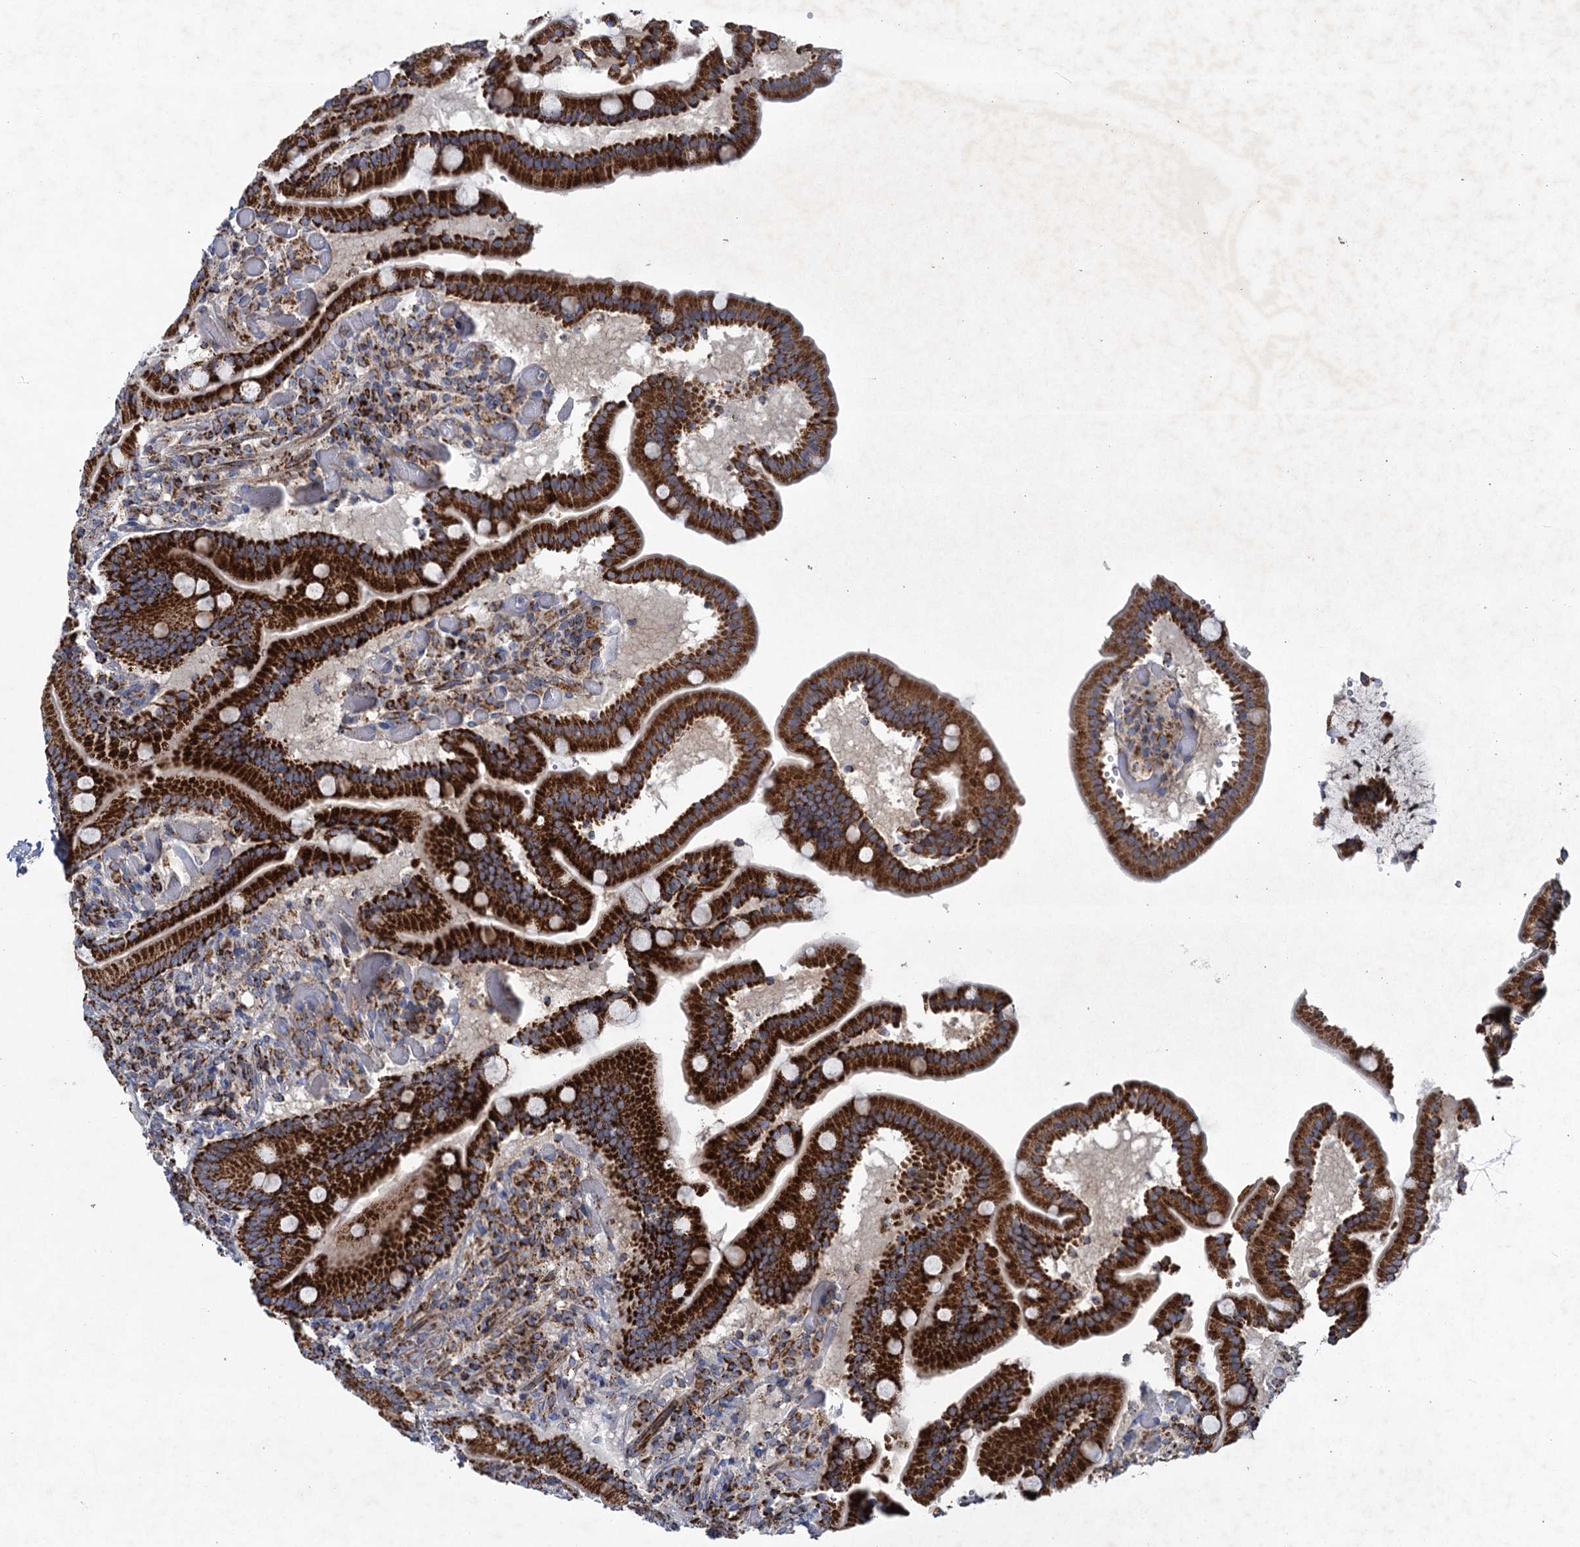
{"staining": {"intensity": "strong", "quantity": ">75%", "location": "cytoplasmic/membranous"}, "tissue": "duodenum", "cell_type": "Glandular cells", "image_type": "normal", "snomed": [{"axis": "morphology", "description": "Normal tissue, NOS"}, {"axis": "topography", "description": "Duodenum"}], "caption": "Glandular cells display high levels of strong cytoplasmic/membranous staining in approximately >75% of cells in benign duodenum.", "gene": "GTPBP3", "patient": {"sex": "female", "age": 62}}